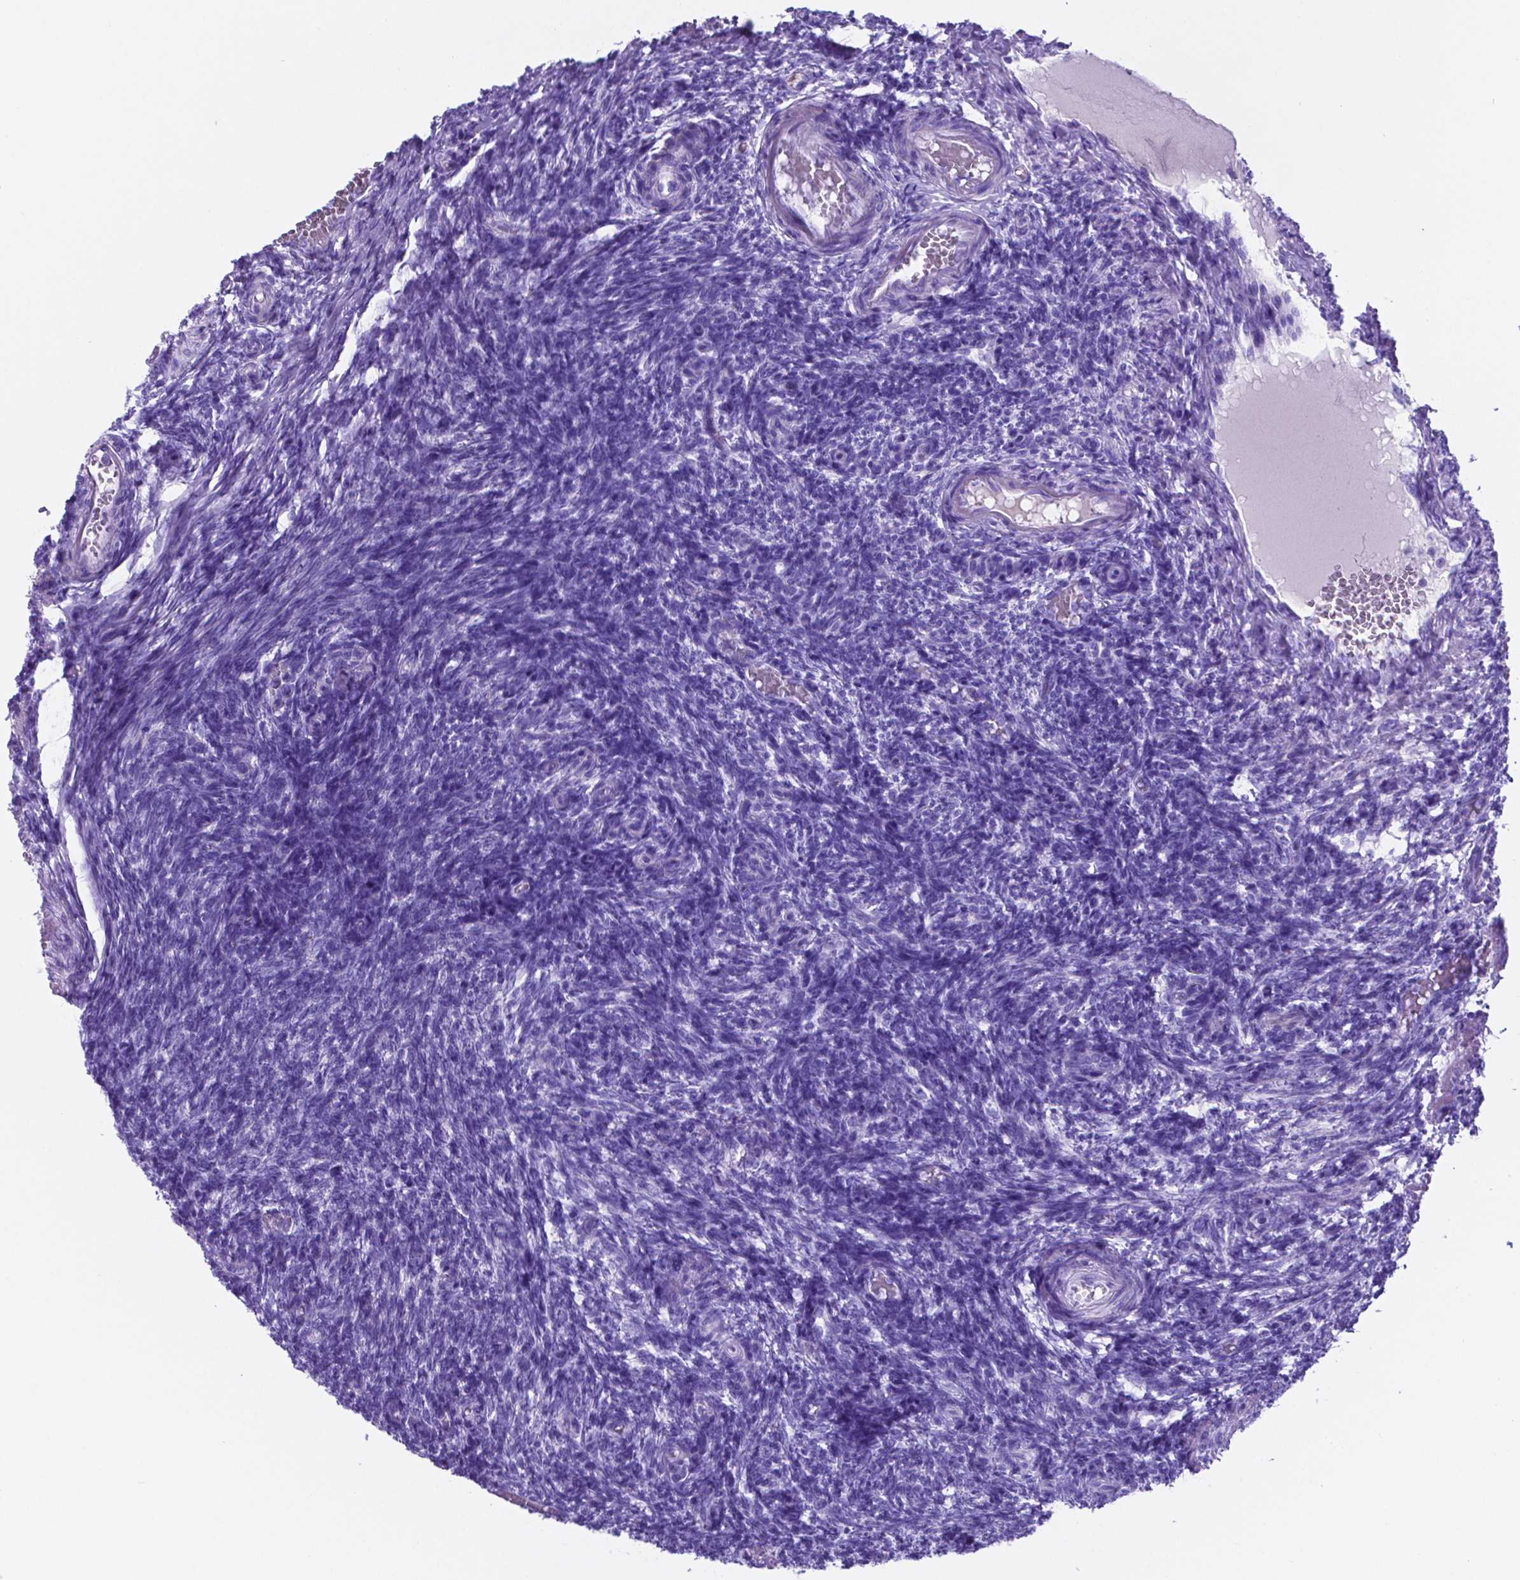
{"staining": {"intensity": "negative", "quantity": "none", "location": "none"}, "tissue": "ovary", "cell_type": "Follicle cells", "image_type": "normal", "snomed": [{"axis": "morphology", "description": "Normal tissue, NOS"}, {"axis": "topography", "description": "Ovary"}], "caption": "This is a histopathology image of immunohistochemistry staining of normal ovary, which shows no staining in follicle cells.", "gene": "DNAAF8", "patient": {"sex": "female", "age": 39}}